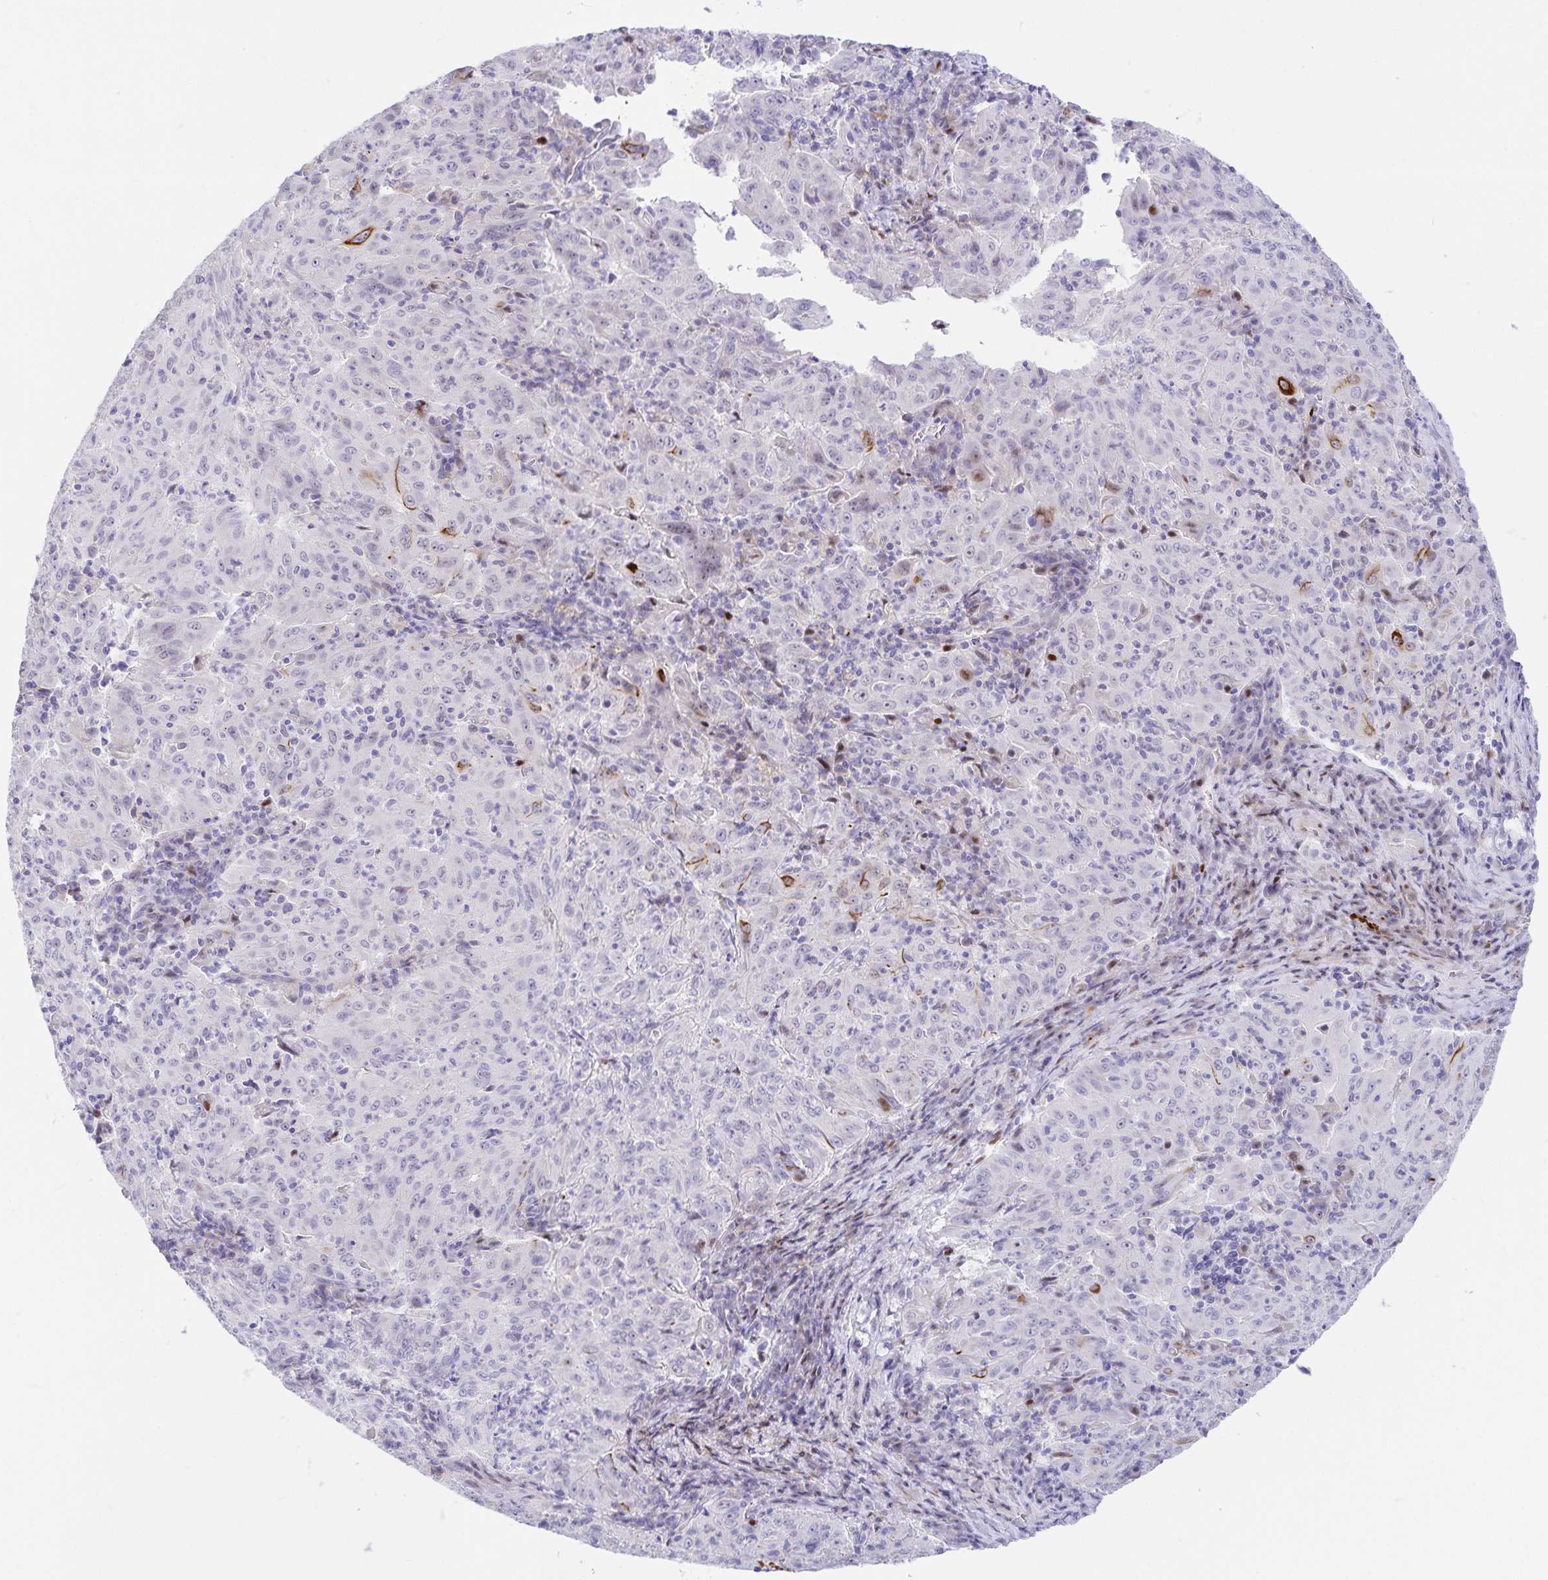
{"staining": {"intensity": "moderate", "quantity": "<25%", "location": "cytoplasmic/membranous"}, "tissue": "pancreatic cancer", "cell_type": "Tumor cells", "image_type": "cancer", "snomed": [{"axis": "morphology", "description": "Adenocarcinoma, NOS"}, {"axis": "topography", "description": "Pancreas"}], "caption": "Pancreatic cancer (adenocarcinoma) tissue reveals moderate cytoplasmic/membranous staining in about <25% of tumor cells The protein is shown in brown color, while the nuclei are stained blue.", "gene": "KBTBD13", "patient": {"sex": "male", "age": 63}}